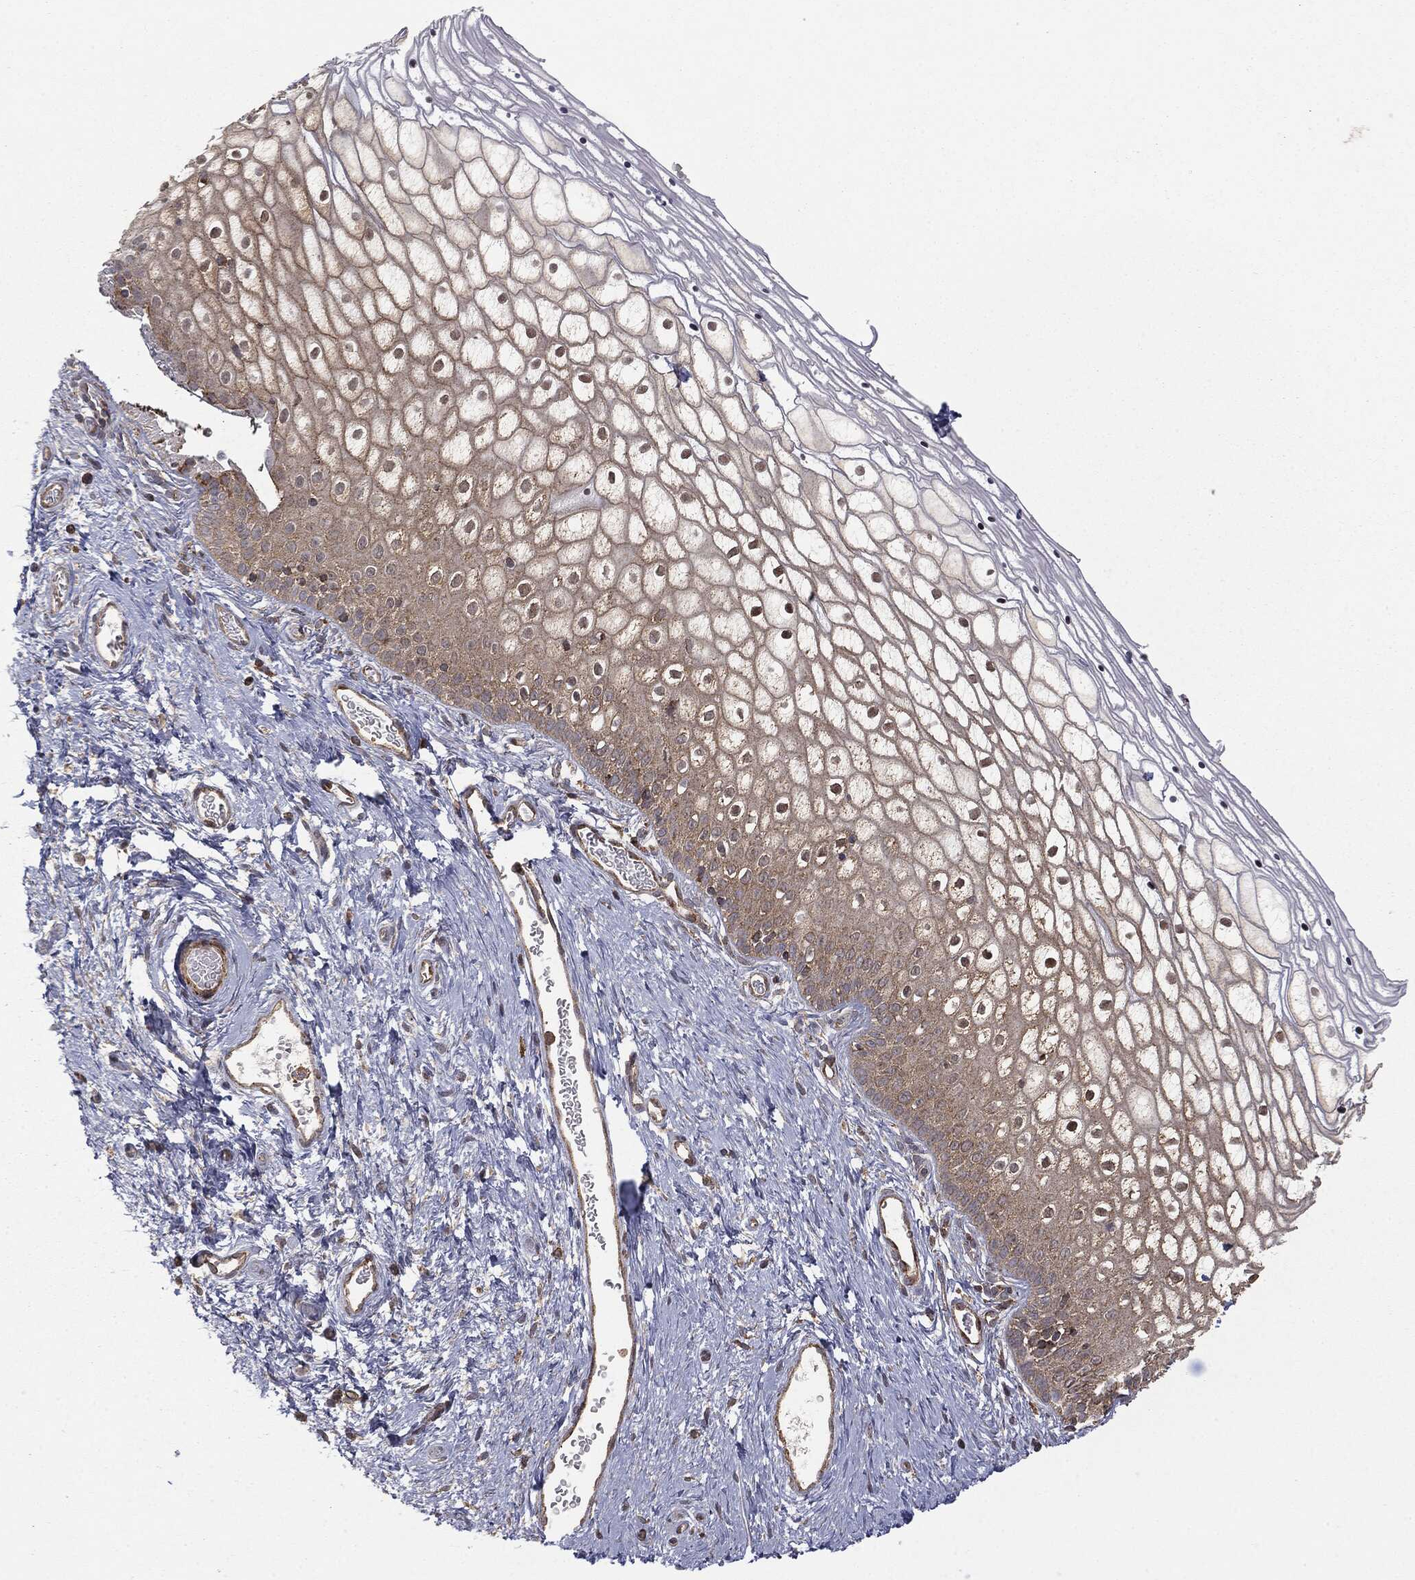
{"staining": {"intensity": "weak", "quantity": ">75%", "location": "cytoplasmic/membranous"}, "tissue": "vagina", "cell_type": "Squamous epithelial cells", "image_type": "normal", "snomed": [{"axis": "morphology", "description": "Normal tissue, NOS"}, {"axis": "topography", "description": "Vagina"}], "caption": "Squamous epithelial cells demonstrate low levels of weak cytoplasmic/membranous positivity in approximately >75% of cells in normal human vagina. The staining was performed using DAB, with brown indicating positive protein expression. Nuclei are stained blue with hematoxylin.", "gene": "MTOR", "patient": {"sex": "female", "age": 32}}